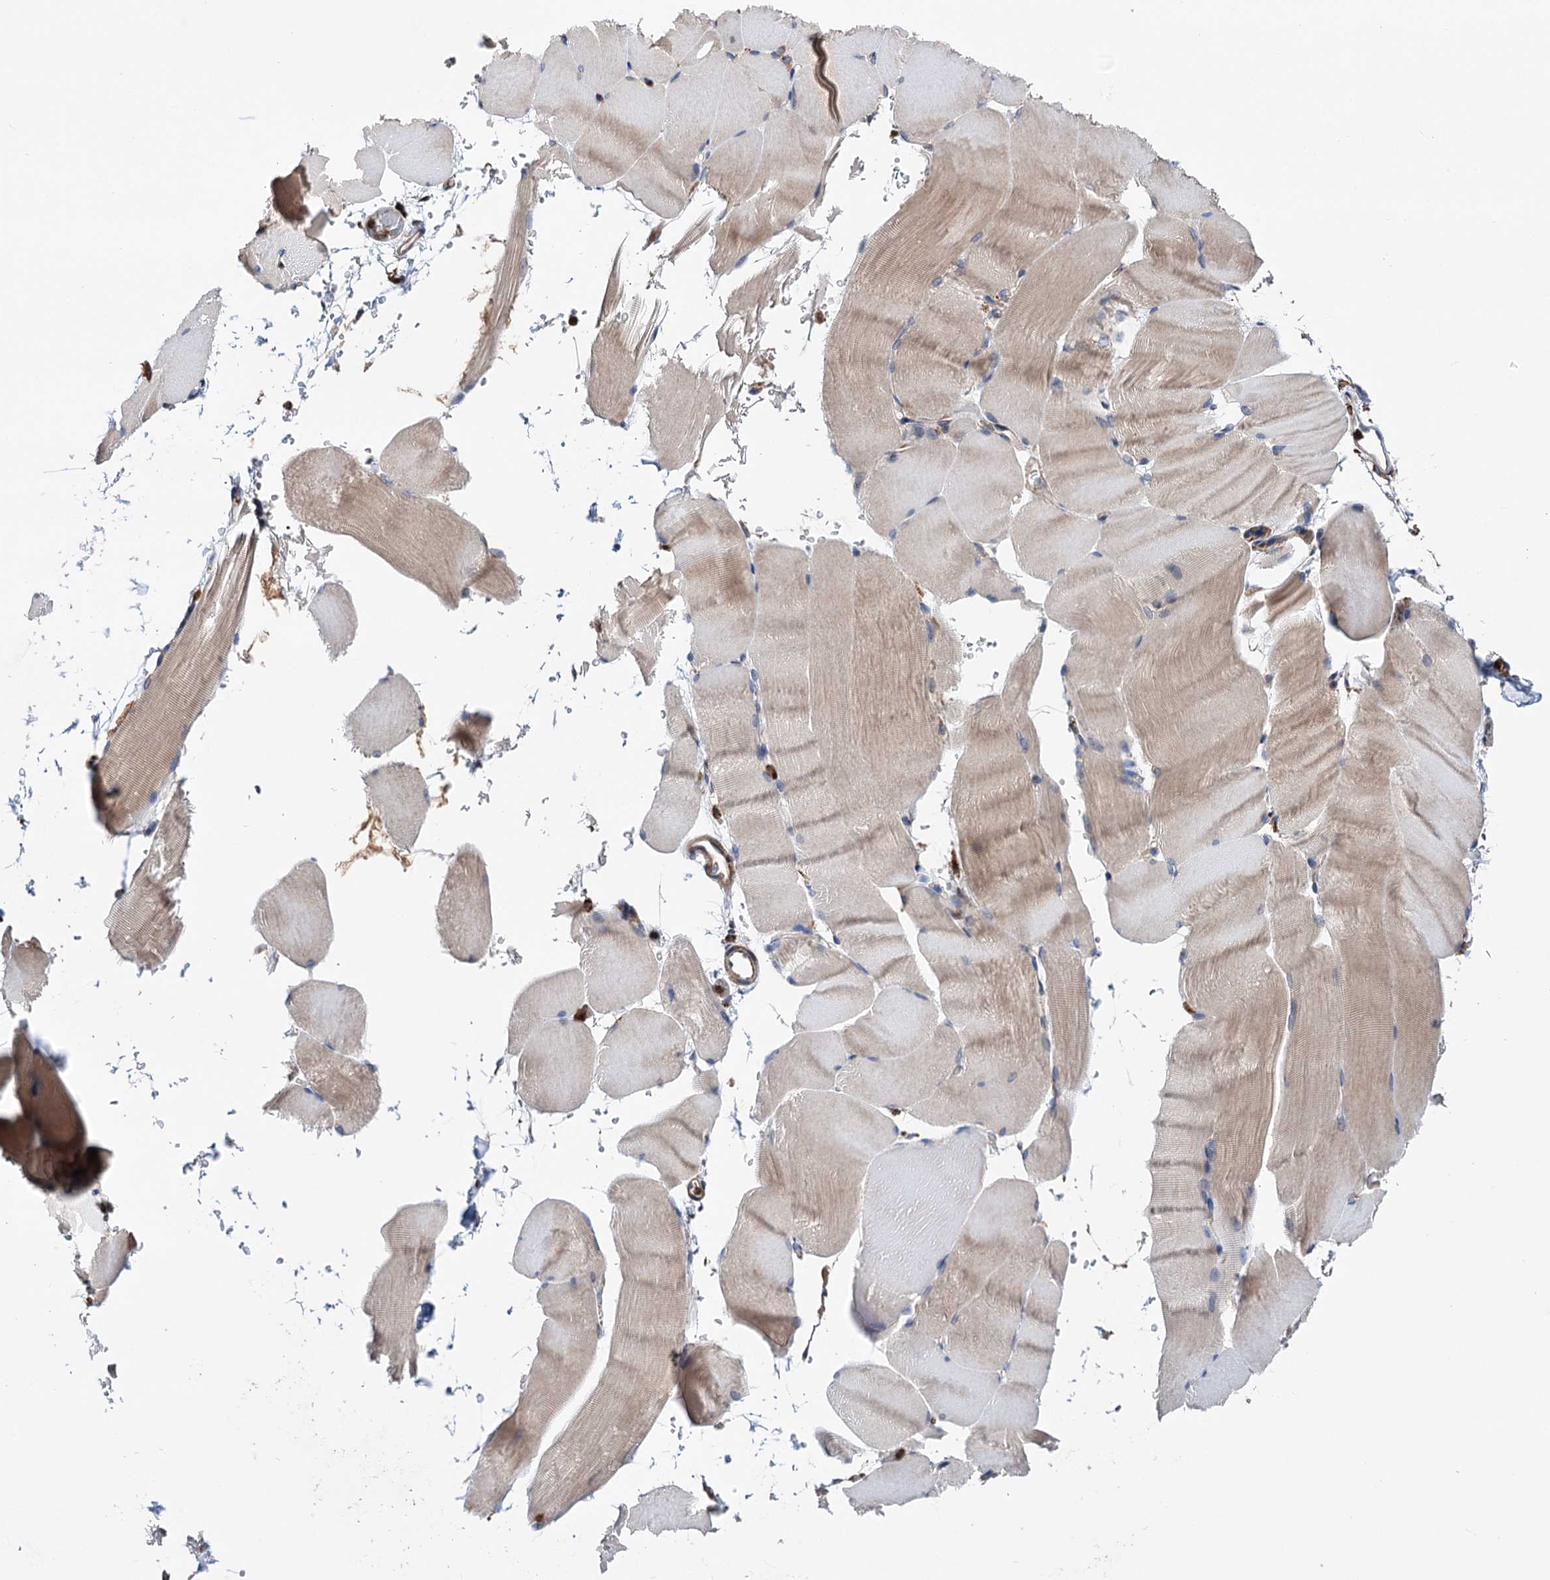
{"staining": {"intensity": "moderate", "quantity": "<25%", "location": "cytoplasmic/membranous"}, "tissue": "skeletal muscle", "cell_type": "Myocytes", "image_type": "normal", "snomed": [{"axis": "morphology", "description": "Normal tissue, NOS"}, {"axis": "topography", "description": "Skeletal muscle"}, {"axis": "topography", "description": "Parathyroid gland"}], "caption": "High-magnification brightfield microscopy of unremarkable skeletal muscle stained with DAB (3,3'-diaminobenzidine) (brown) and counterstained with hematoxylin (blue). myocytes exhibit moderate cytoplasmic/membranous expression is identified in approximately<25% of cells. (DAB (3,3'-diaminobenzidine) IHC with brightfield microscopy, high magnification).", "gene": "ERP29", "patient": {"sex": "female", "age": 37}}